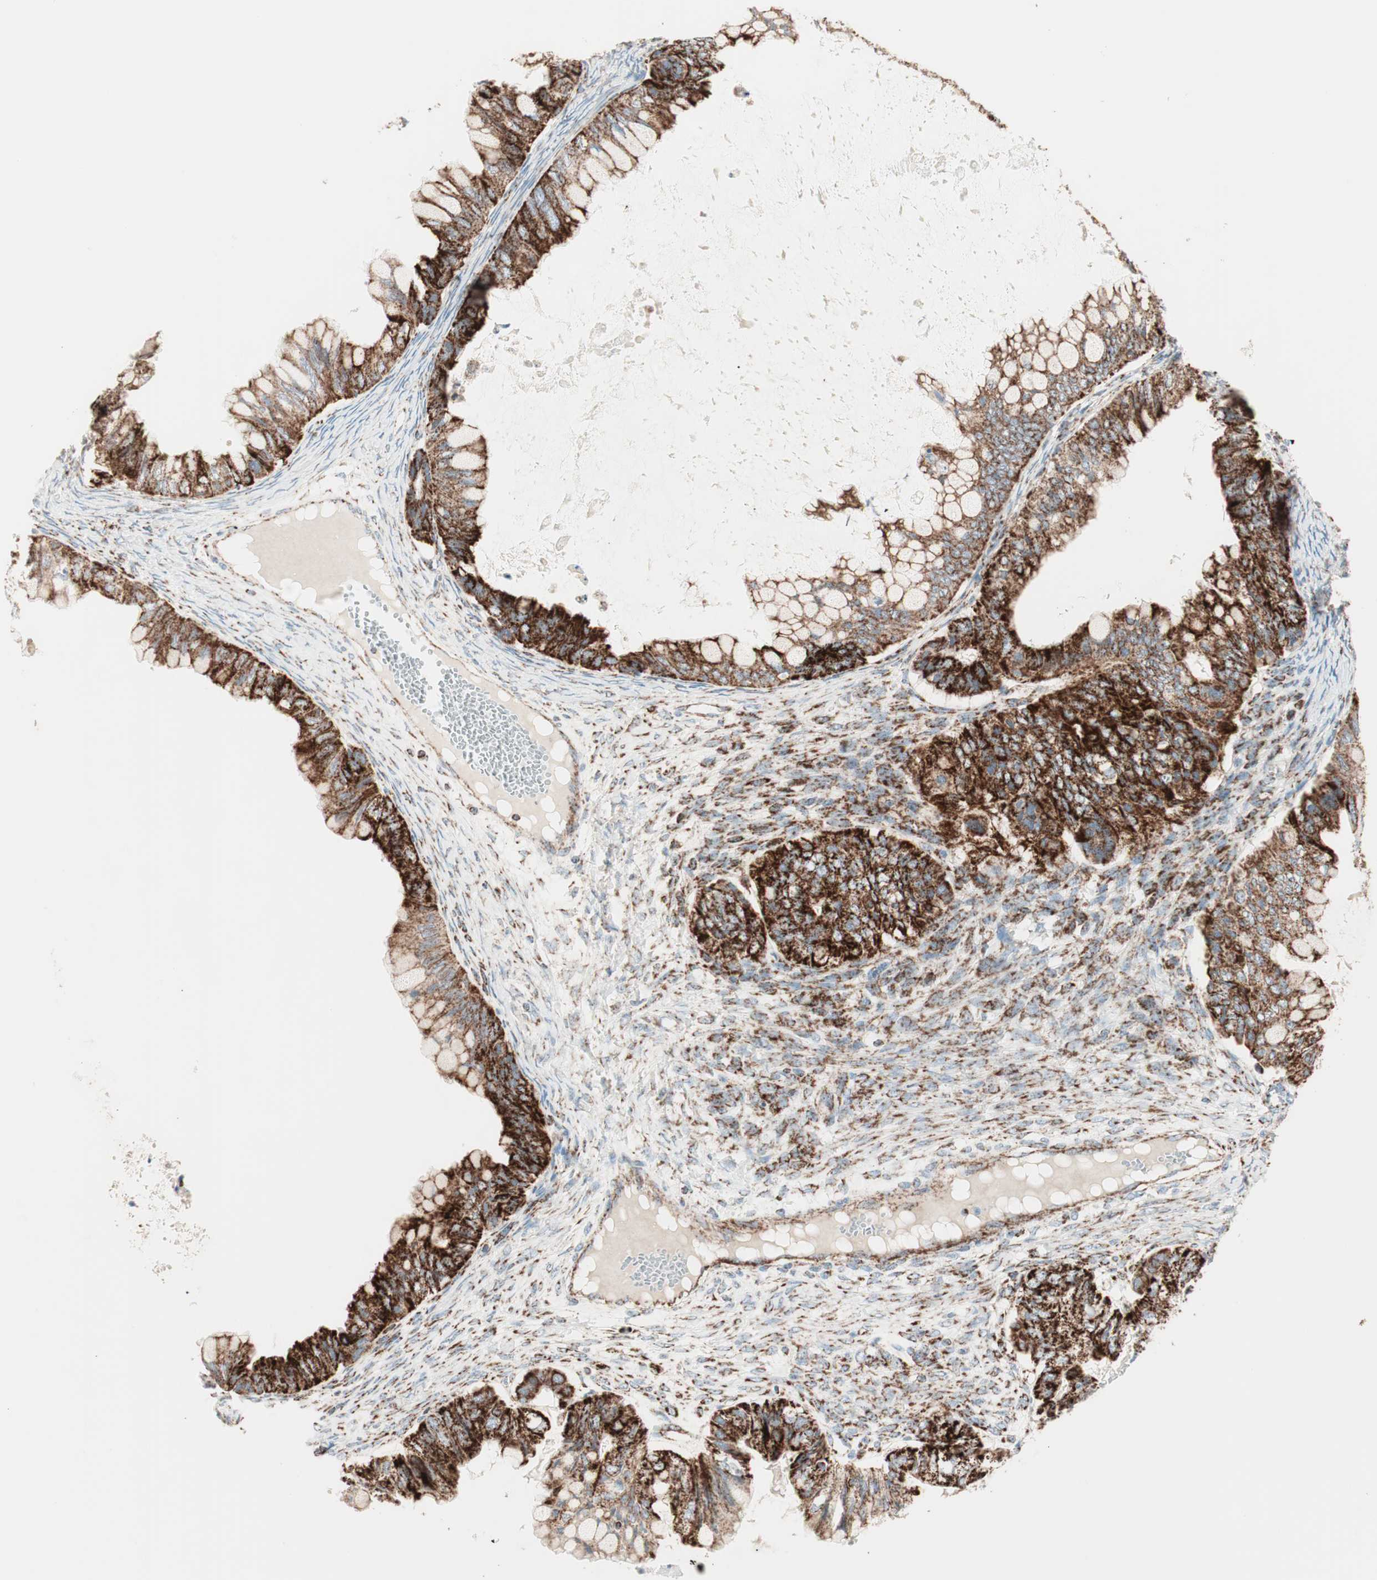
{"staining": {"intensity": "strong", "quantity": ">75%", "location": "cytoplasmic/membranous"}, "tissue": "ovarian cancer", "cell_type": "Tumor cells", "image_type": "cancer", "snomed": [{"axis": "morphology", "description": "Cystadenocarcinoma, mucinous, NOS"}, {"axis": "topography", "description": "Ovary"}], "caption": "Strong cytoplasmic/membranous protein staining is seen in approximately >75% of tumor cells in ovarian mucinous cystadenocarcinoma. (DAB = brown stain, brightfield microscopy at high magnification).", "gene": "TOMM20", "patient": {"sex": "female", "age": 80}}